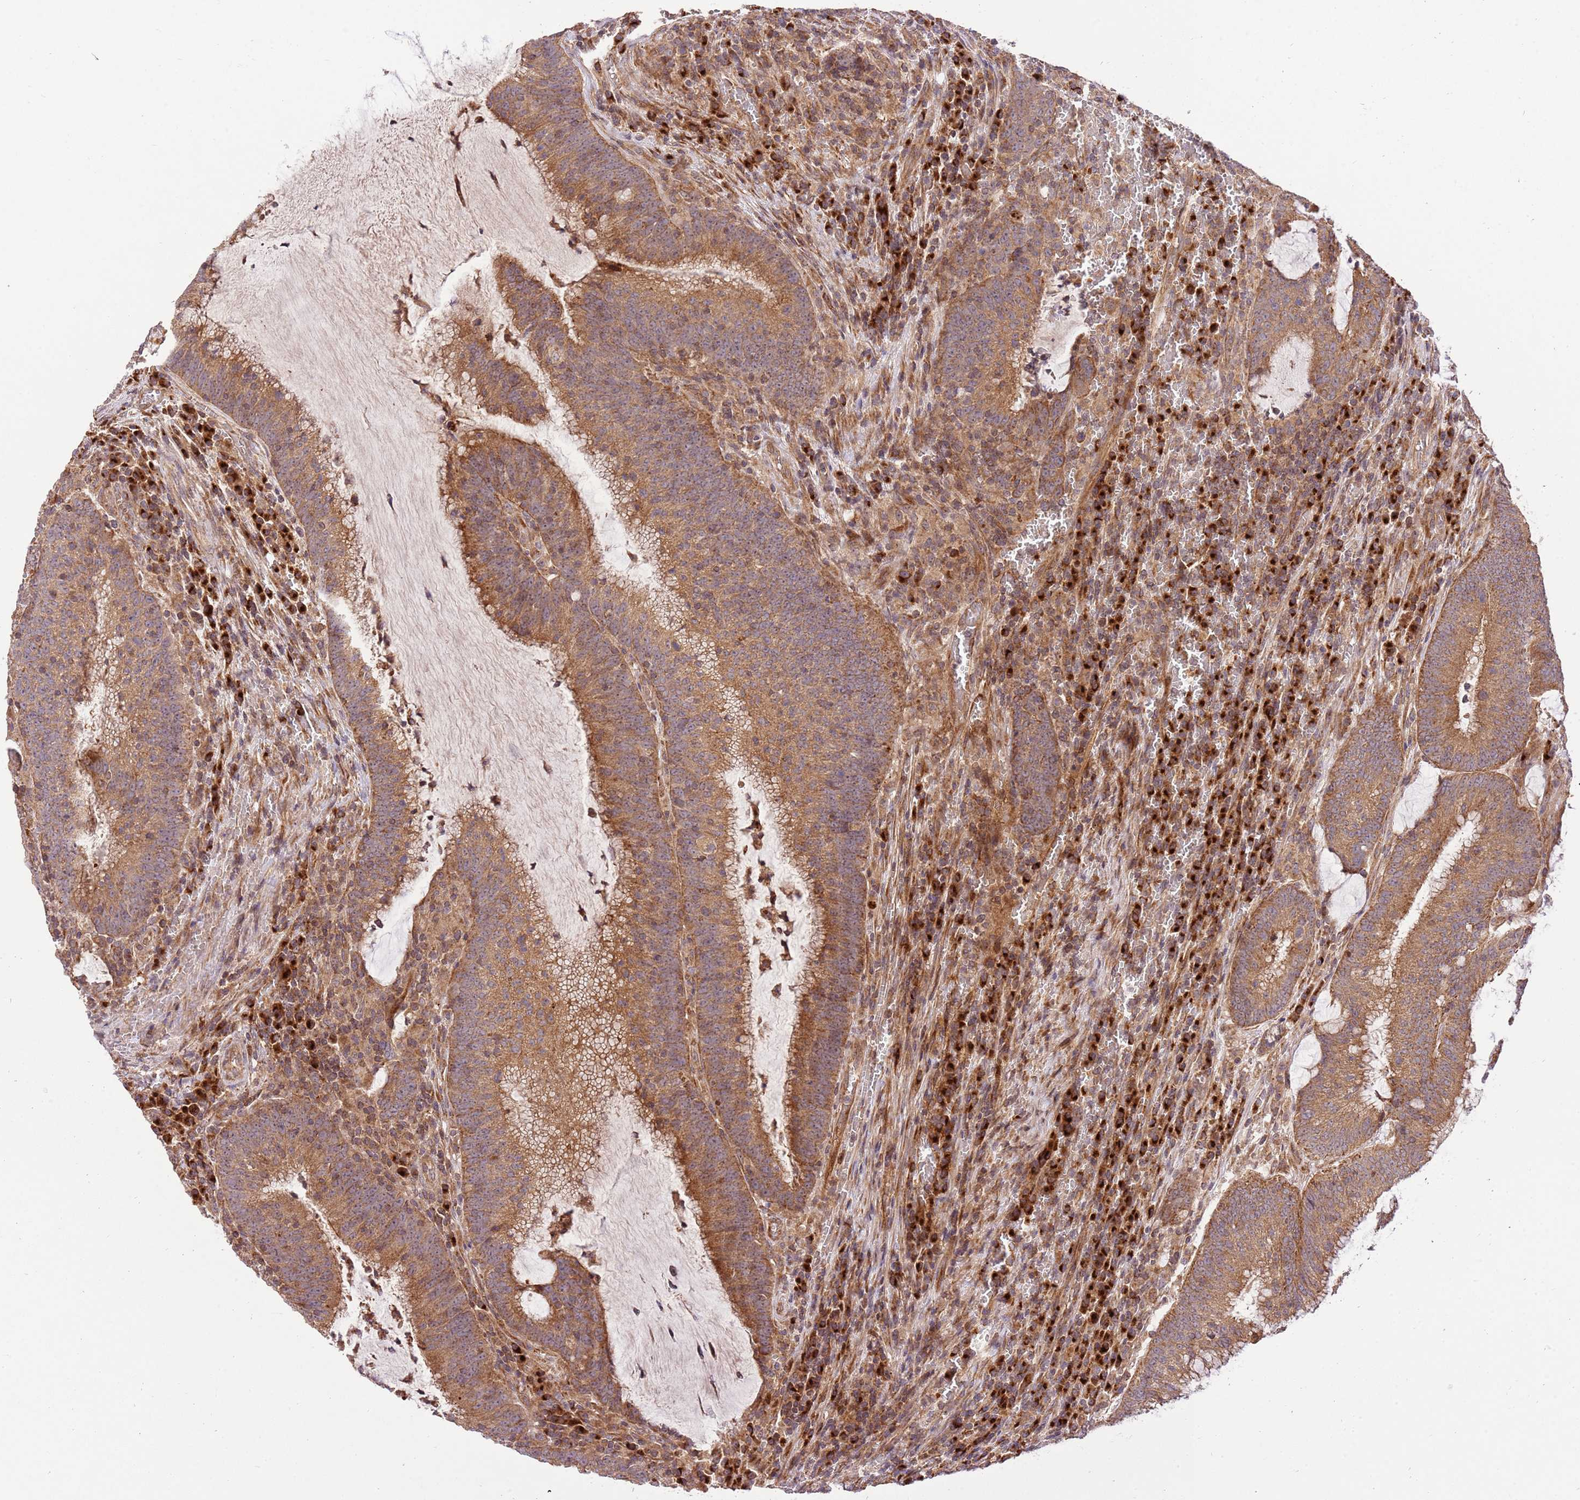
{"staining": {"intensity": "moderate", "quantity": ">75%", "location": "cytoplasmic/membranous"}, "tissue": "colorectal cancer", "cell_type": "Tumor cells", "image_type": "cancer", "snomed": [{"axis": "morphology", "description": "Adenocarcinoma, NOS"}, {"axis": "topography", "description": "Rectum"}], "caption": "Protein expression analysis of human colorectal adenocarcinoma reveals moderate cytoplasmic/membranous positivity in approximately >75% of tumor cells.", "gene": "SPATA2L", "patient": {"sex": "female", "age": 77}}